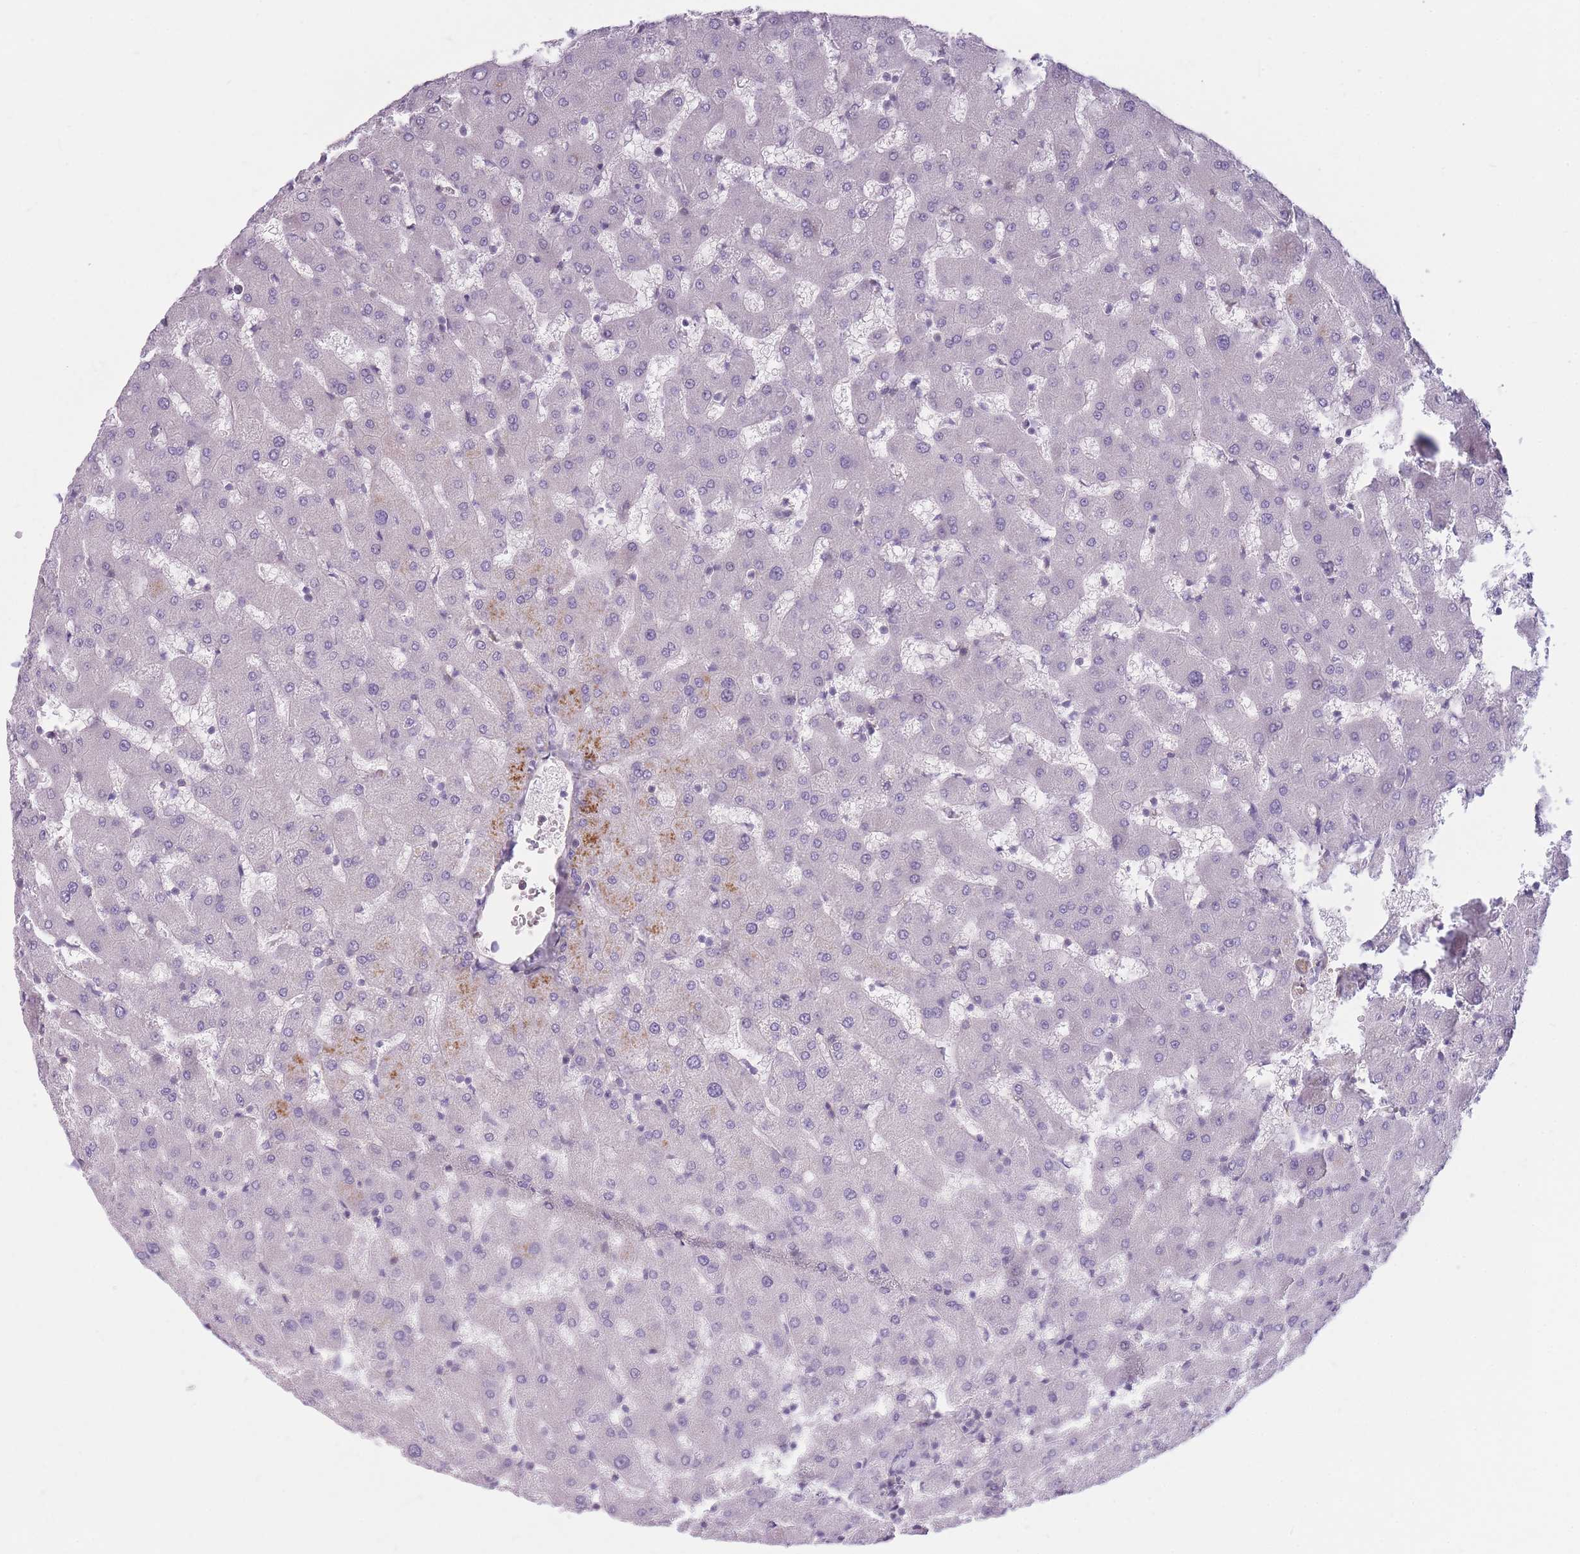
{"staining": {"intensity": "negative", "quantity": "none", "location": "none"}, "tissue": "liver", "cell_type": "Cholangiocytes", "image_type": "normal", "snomed": [{"axis": "morphology", "description": "Normal tissue, NOS"}, {"axis": "topography", "description": "Liver"}], "caption": "DAB (3,3'-diaminobenzidine) immunohistochemical staining of benign human liver demonstrates no significant expression in cholangiocytes.", "gene": "SLC7A6", "patient": {"sex": "female", "age": 63}}